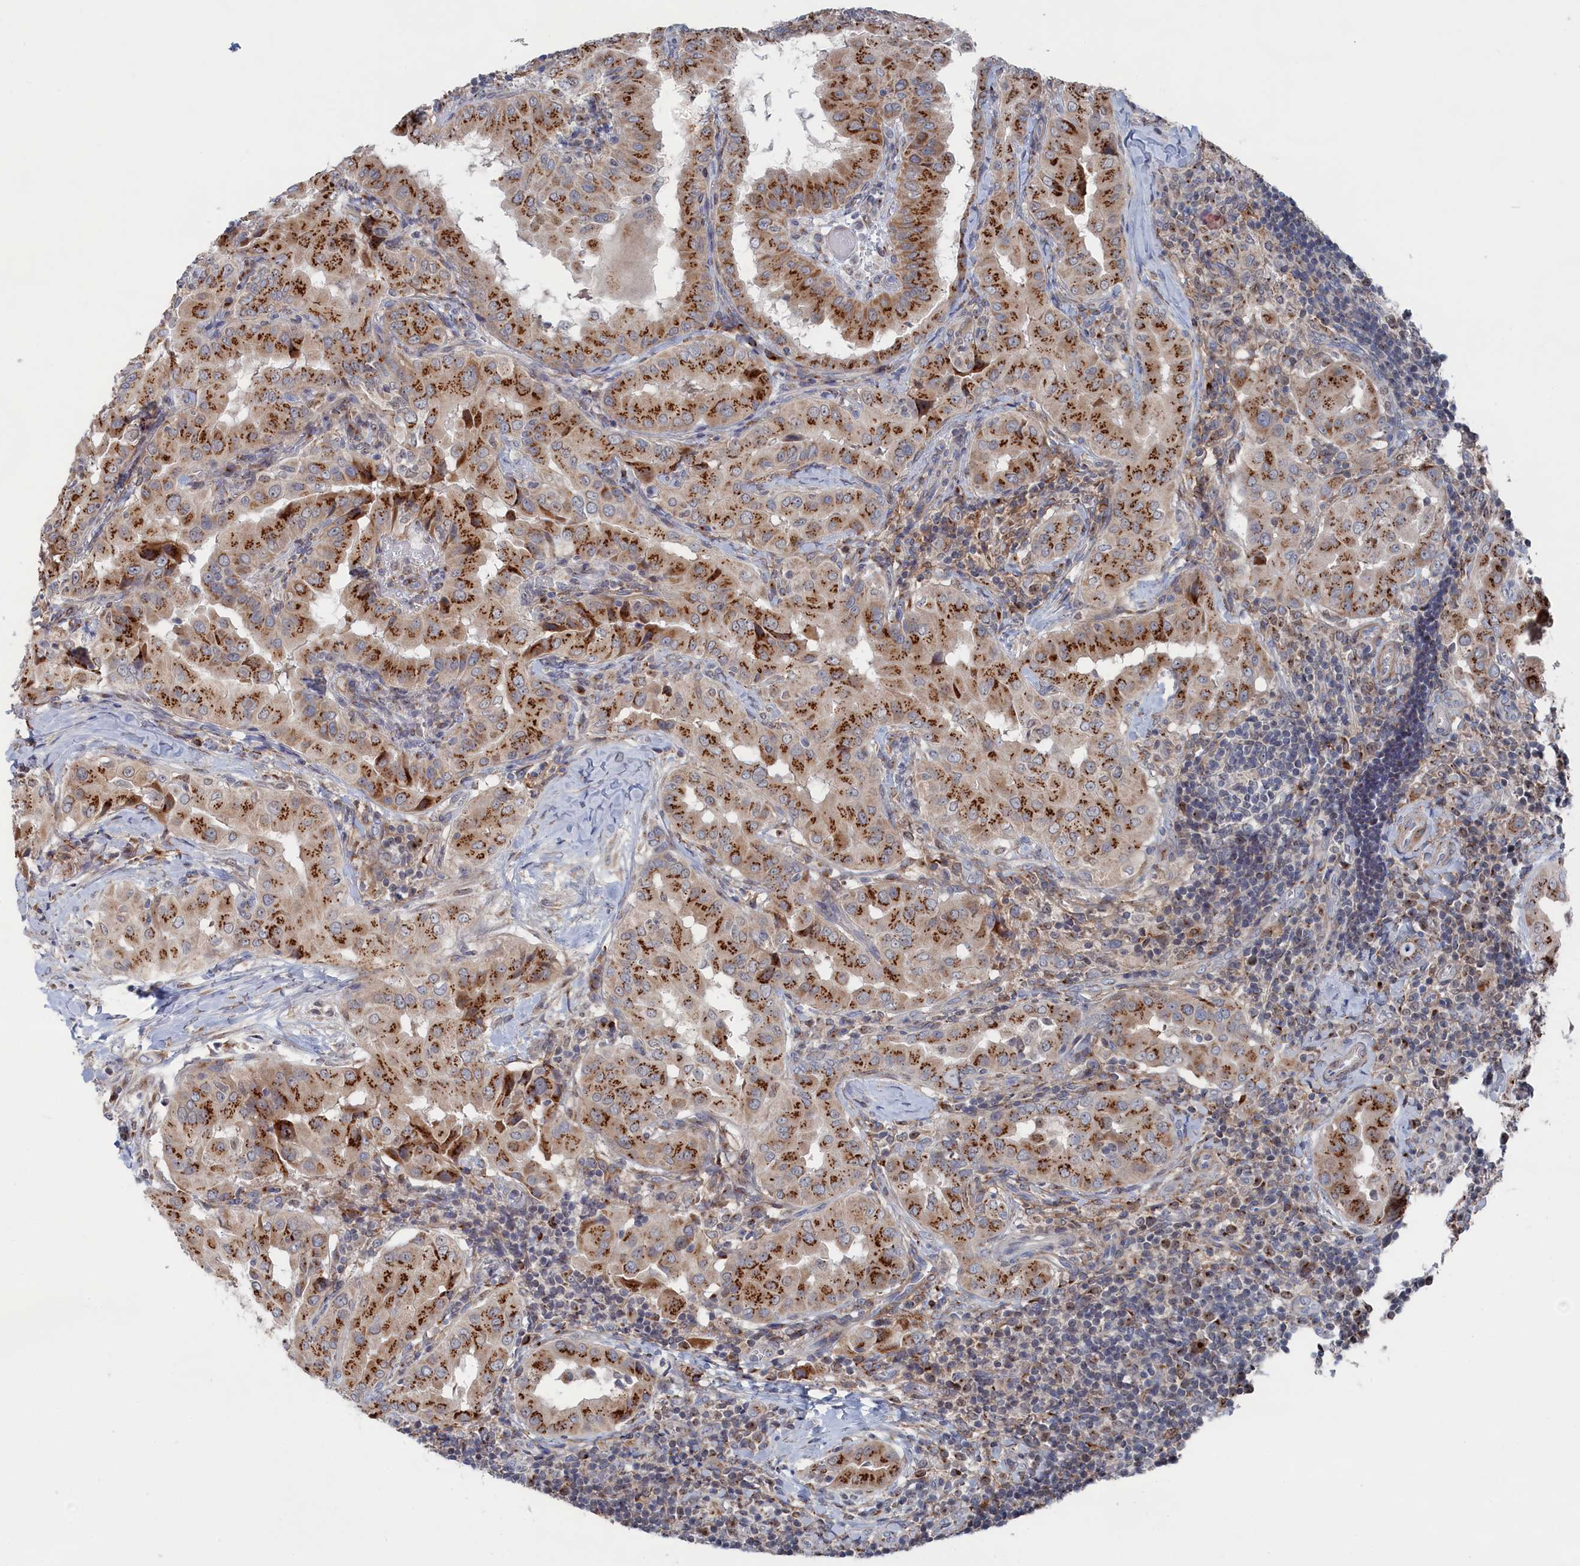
{"staining": {"intensity": "strong", "quantity": ">75%", "location": "cytoplasmic/membranous"}, "tissue": "thyroid cancer", "cell_type": "Tumor cells", "image_type": "cancer", "snomed": [{"axis": "morphology", "description": "Papillary adenocarcinoma, NOS"}, {"axis": "topography", "description": "Thyroid gland"}], "caption": "Immunohistochemistry (IHC) image of neoplastic tissue: thyroid cancer stained using immunohistochemistry (IHC) displays high levels of strong protein expression localized specifically in the cytoplasmic/membranous of tumor cells, appearing as a cytoplasmic/membranous brown color.", "gene": "IRX1", "patient": {"sex": "male", "age": 33}}